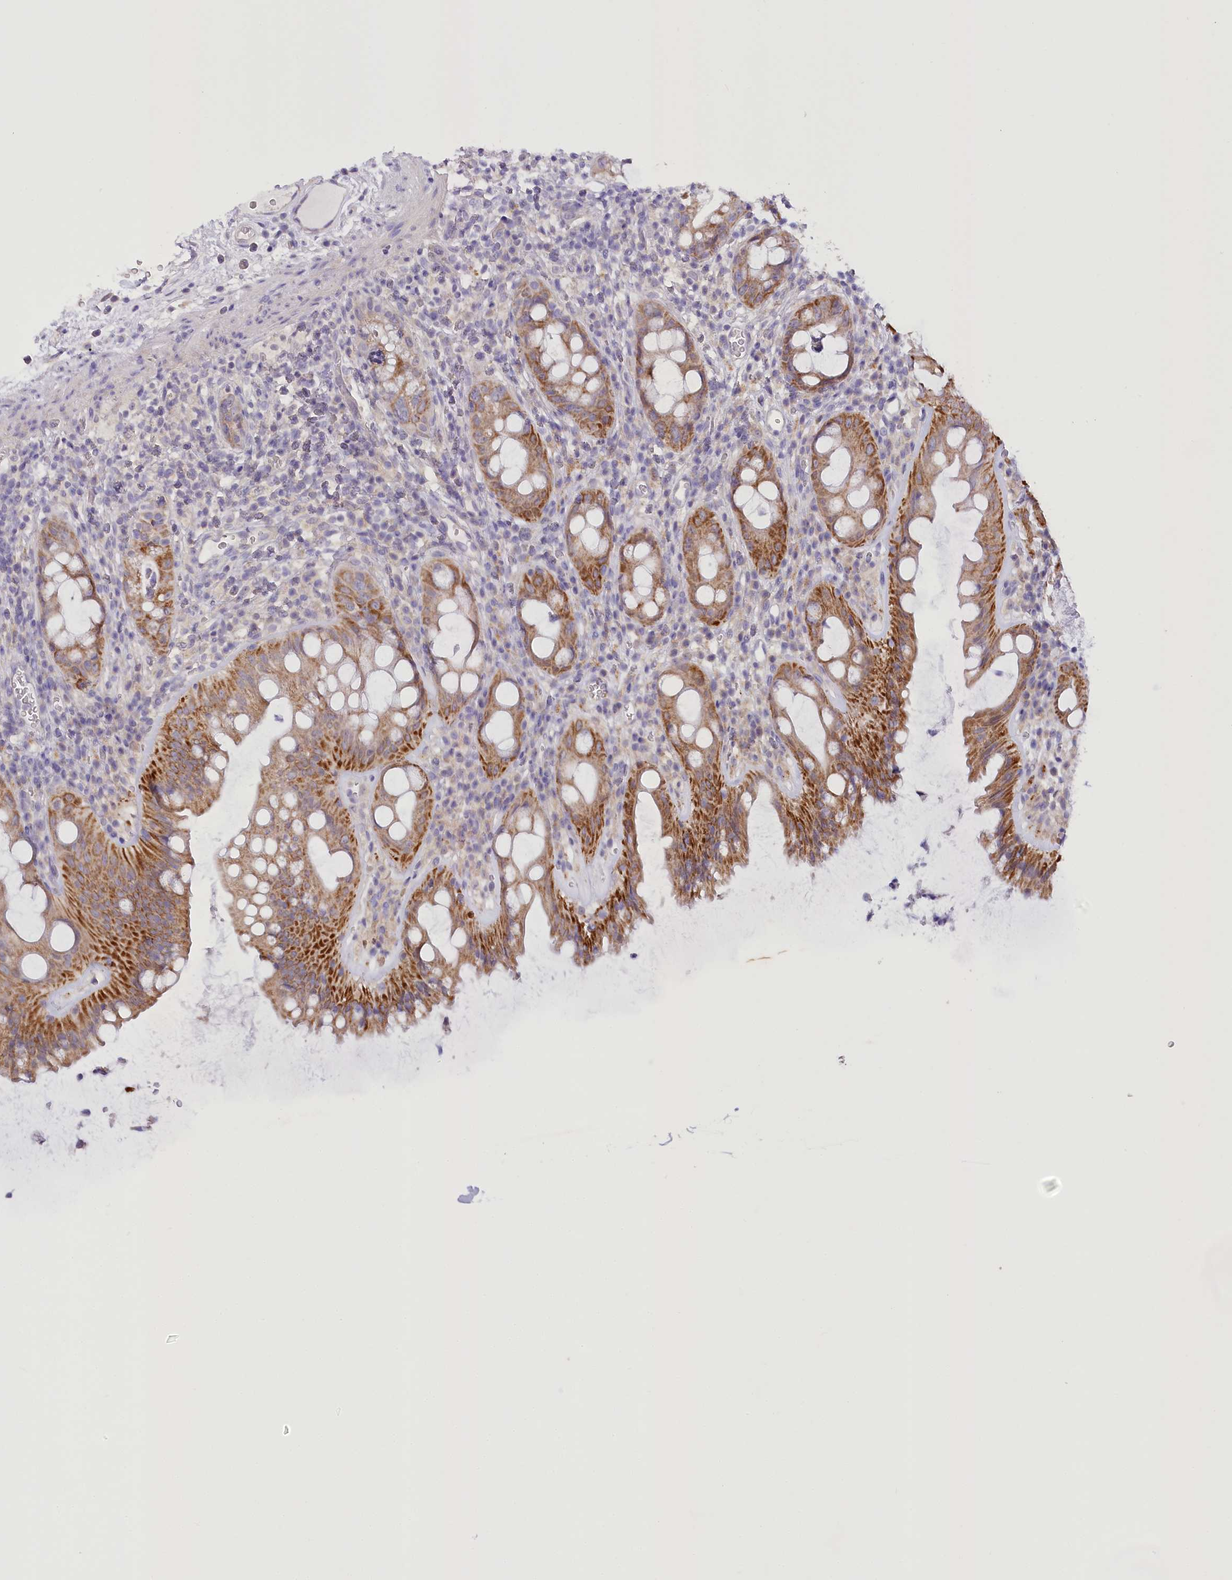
{"staining": {"intensity": "strong", "quantity": "25%-75%", "location": "cytoplasmic/membranous"}, "tissue": "rectum", "cell_type": "Glandular cells", "image_type": "normal", "snomed": [{"axis": "morphology", "description": "Normal tissue, NOS"}, {"axis": "topography", "description": "Rectum"}], "caption": "Immunohistochemical staining of benign human rectum demonstrates strong cytoplasmic/membranous protein expression in approximately 25%-75% of glandular cells.", "gene": "DCUN1D1", "patient": {"sex": "female", "age": 57}}